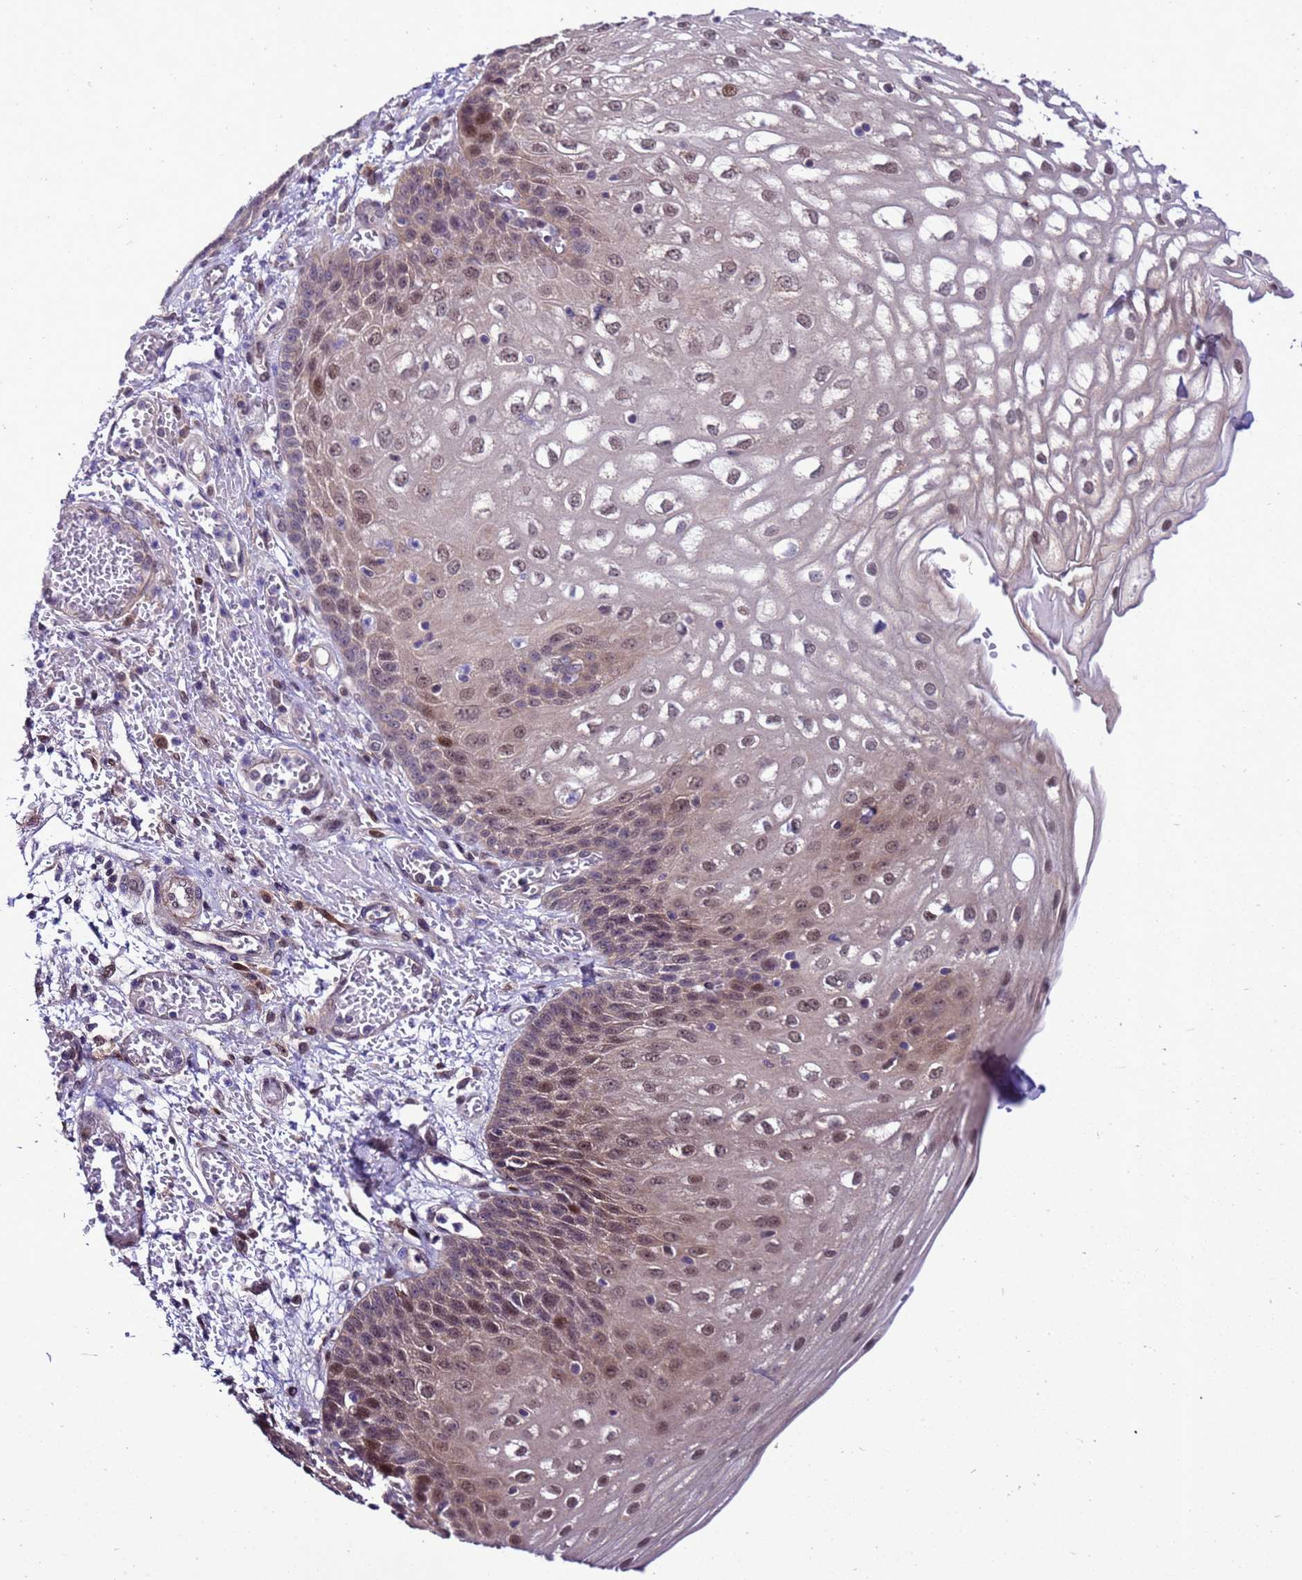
{"staining": {"intensity": "moderate", "quantity": "<25%", "location": "nuclear"}, "tissue": "esophagus", "cell_type": "Squamous epithelial cells", "image_type": "normal", "snomed": [{"axis": "morphology", "description": "Normal tissue, NOS"}, {"axis": "topography", "description": "Esophagus"}], "caption": "Protein expression analysis of unremarkable human esophagus reveals moderate nuclear expression in approximately <25% of squamous epithelial cells.", "gene": "RASD1", "patient": {"sex": "male", "age": 81}}